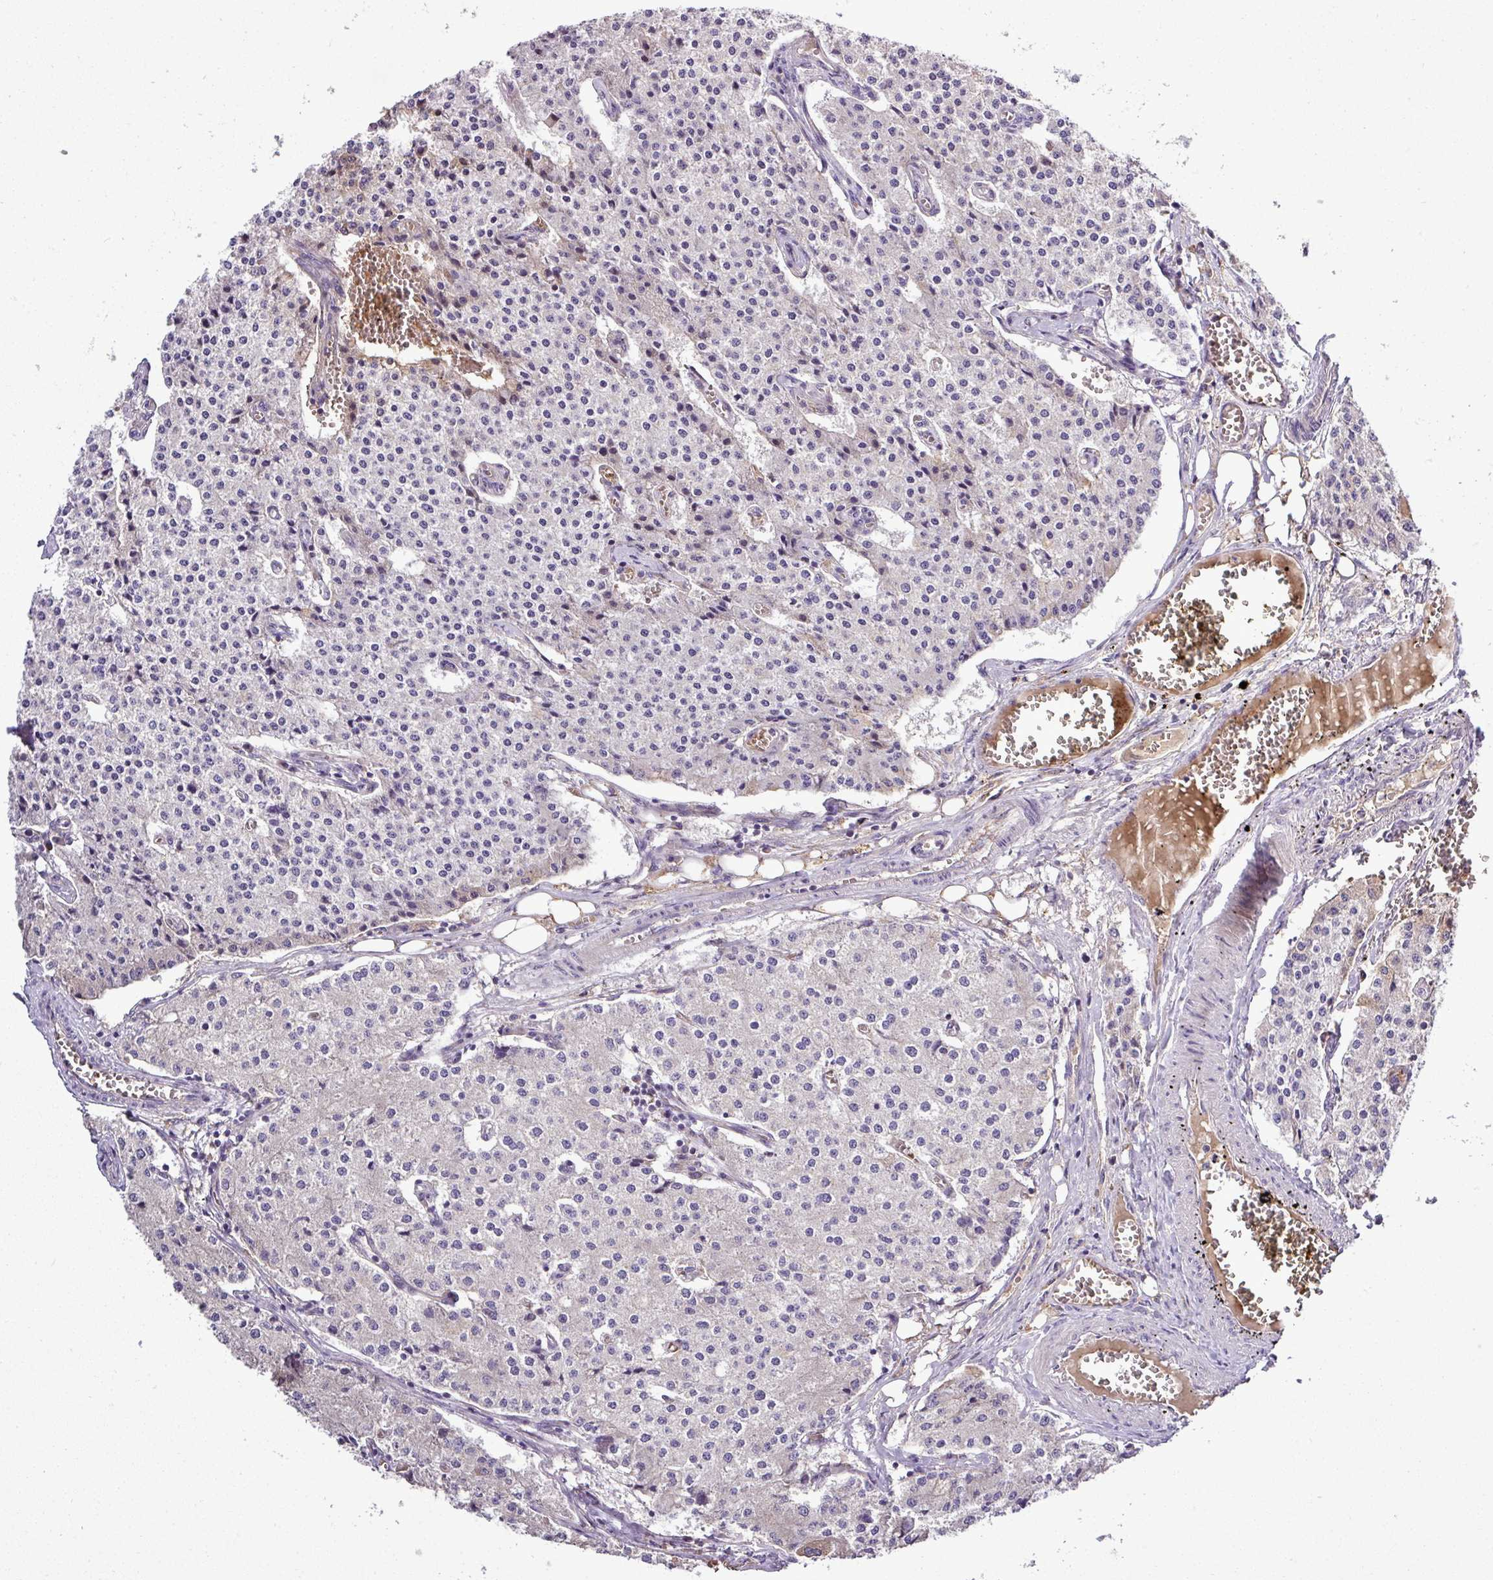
{"staining": {"intensity": "negative", "quantity": "none", "location": "none"}, "tissue": "carcinoid", "cell_type": "Tumor cells", "image_type": "cancer", "snomed": [{"axis": "morphology", "description": "Carcinoid, malignant, NOS"}, {"axis": "topography", "description": "Colon"}], "caption": "The image exhibits no staining of tumor cells in carcinoid (malignant).", "gene": "ZNF513", "patient": {"sex": "female", "age": 52}}